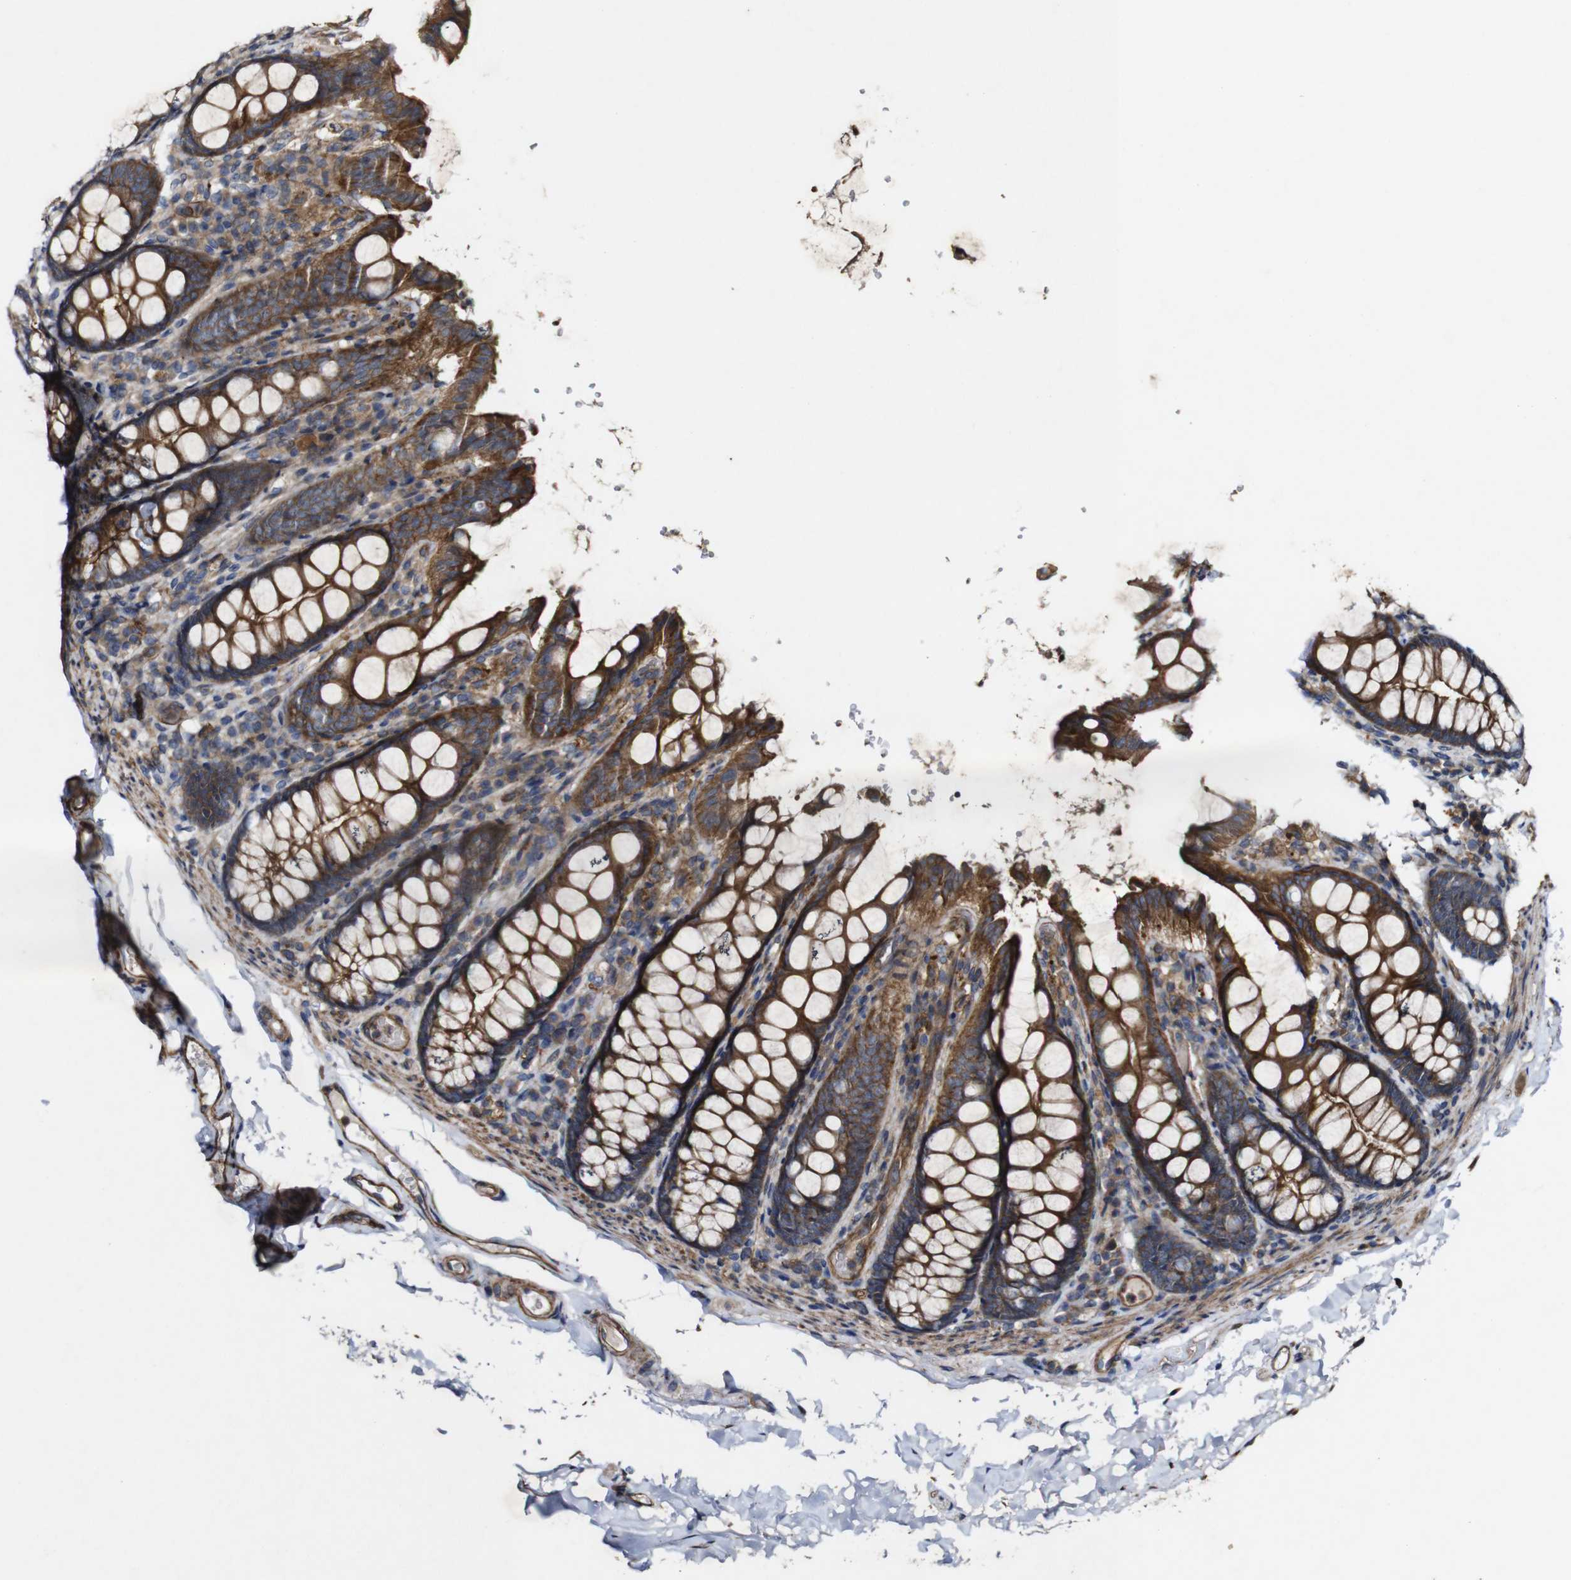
{"staining": {"intensity": "moderate", "quantity": ">75%", "location": "cytoplasmic/membranous"}, "tissue": "colon", "cell_type": "Endothelial cells", "image_type": "normal", "snomed": [{"axis": "morphology", "description": "Normal tissue, NOS"}, {"axis": "topography", "description": "Colon"}], "caption": "Immunohistochemistry (IHC) histopathology image of unremarkable colon: human colon stained using IHC demonstrates medium levels of moderate protein expression localized specifically in the cytoplasmic/membranous of endothelial cells, appearing as a cytoplasmic/membranous brown color.", "gene": "GSDME", "patient": {"sex": "female", "age": 61}}